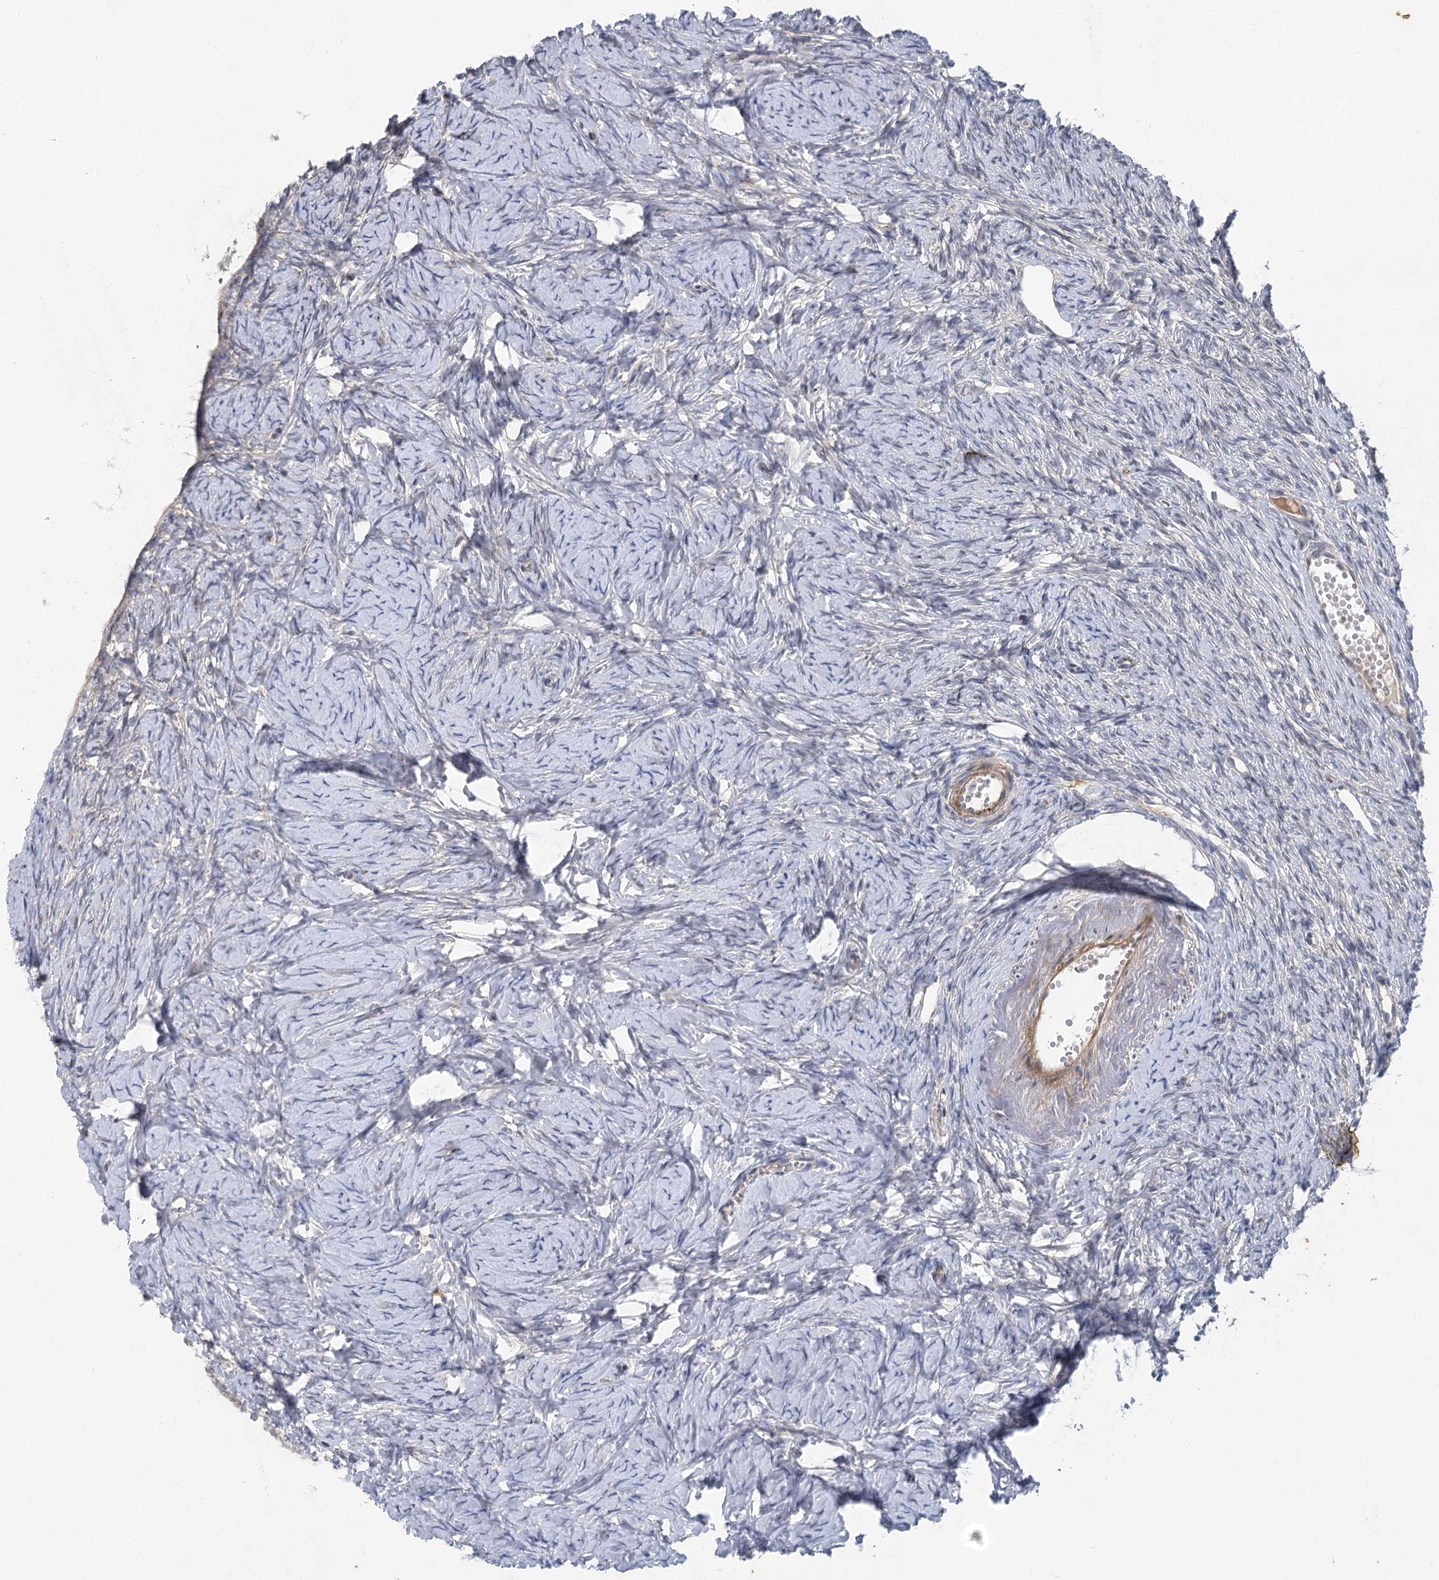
{"staining": {"intensity": "negative", "quantity": "none", "location": "none"}, "tissue": "ovary", "cell_type": "Ovarian stroma cells", "image_type": "normal", "snomed": [{"axis": "morphology", "description": "Normal tissue, NOS"}, {"axis": "topography", "description": "Ovary"}], "caption": "High magnification brightfield microscopy of unremarkable ovary stained with DAB (brown) and counterstained with hematoxylin (blue): ovarian stroma cells show no significant expression. (DAB immunohistochemistry (IHC) with hematoxylin counter stain).", "gene": "IL11RA", "patient": {"sex": "female", "age": 51}}